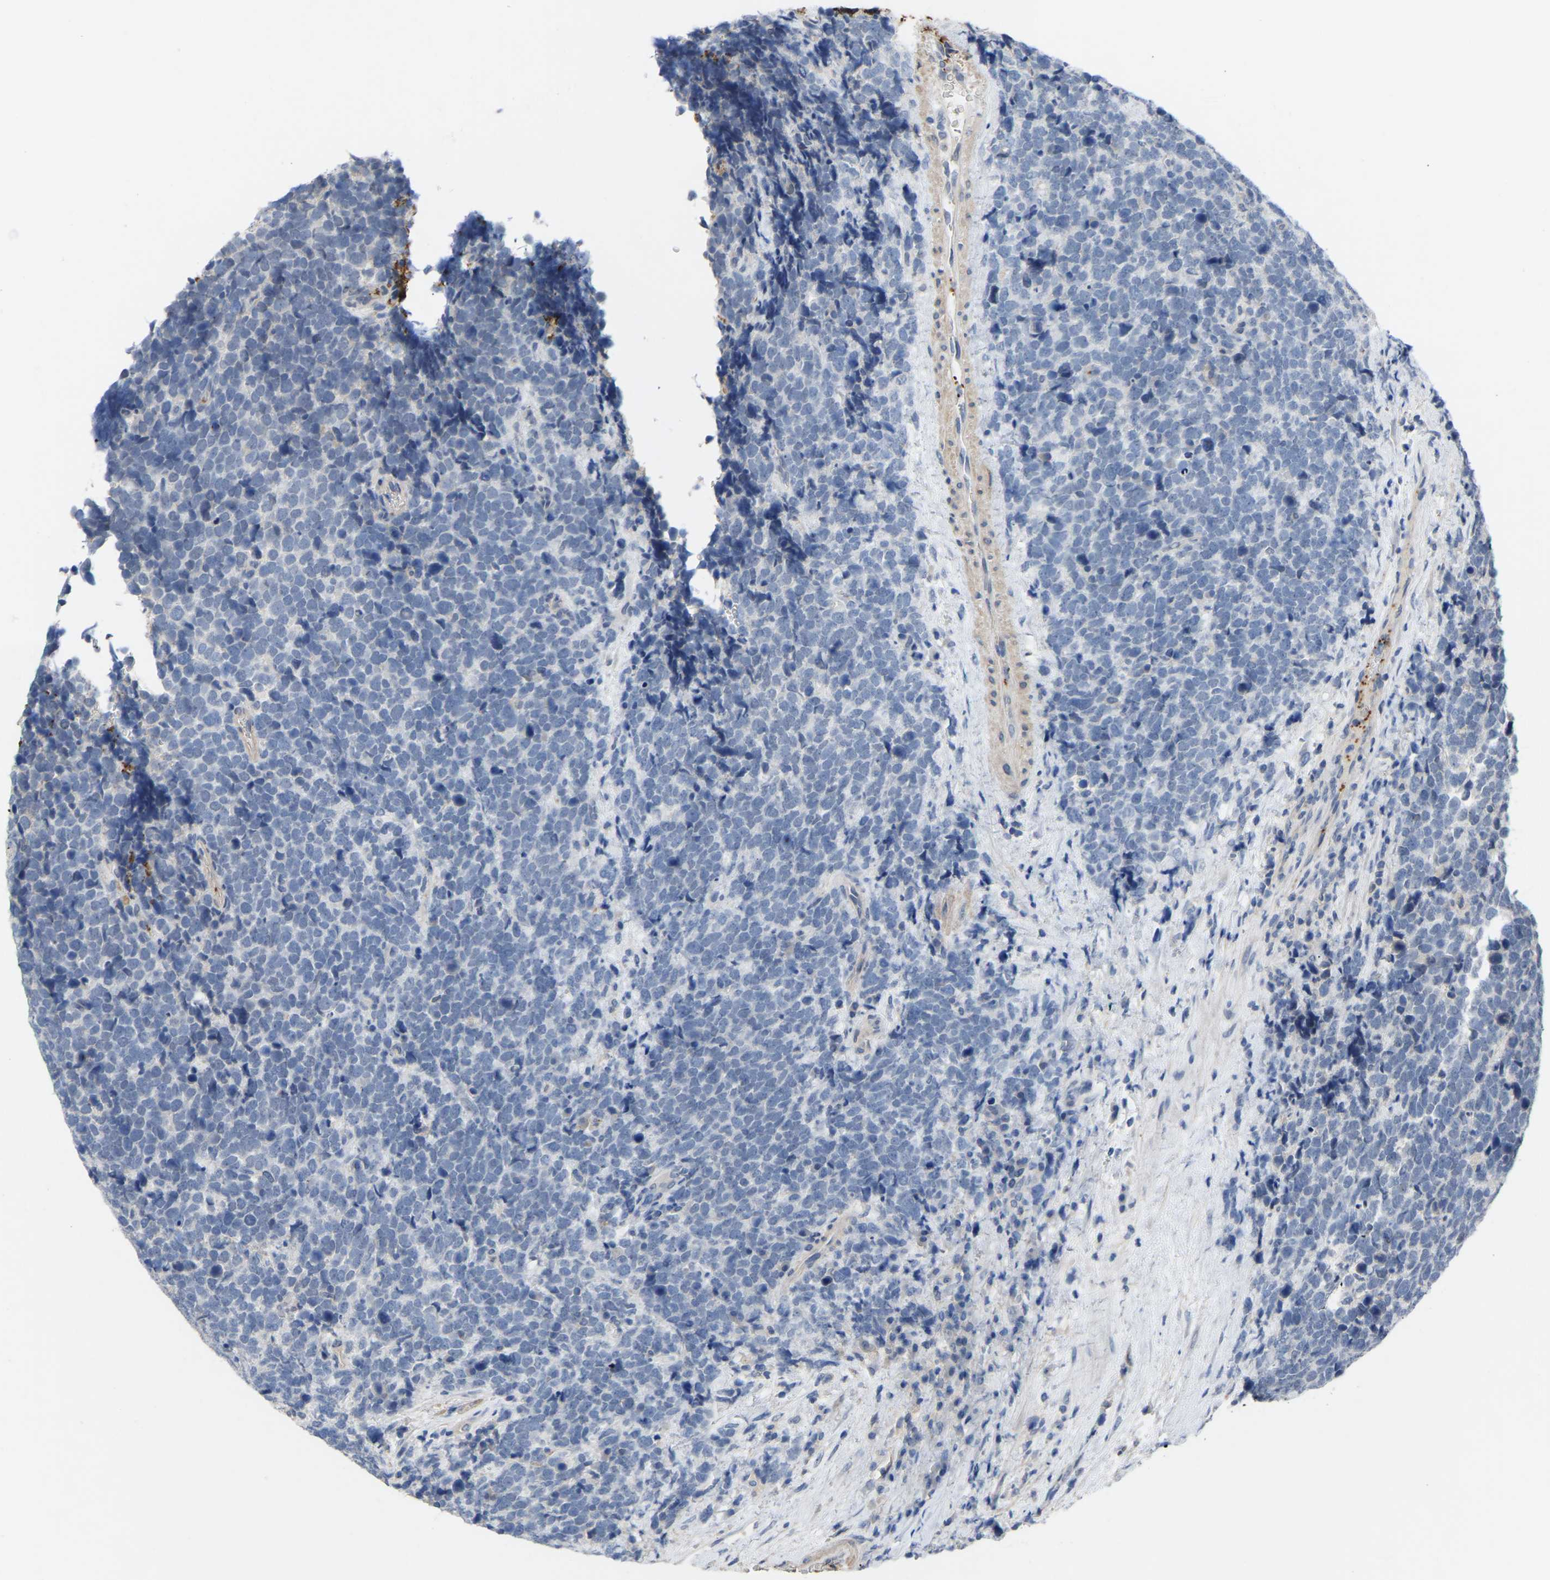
{"staining": {"intensity": "negative", "quantity": "none", "location": "none"}, "tissue": "urothelial cancer", "cell_type": "Tumor cells", "image_type": "cancer", "snomed": [{"axis": "morphology", "description": "Urothelial carcinoma, High grade"}, {"axis": "topography", "description": "Urinary bladder"}], "caption": "Immunohistochemistry (IHC) histopathology image of neoplastic tissue: human urothelial cancer stained with DAB exhibits no significant protein expression in tumor cells. (Stains: DAB immunohistochemistry with hematoxylin counter stain, Microscopy: brightfield microscopy at high magnification).", "gene": "ZNF449", "patient": {"sex": "female", "age": 82}}